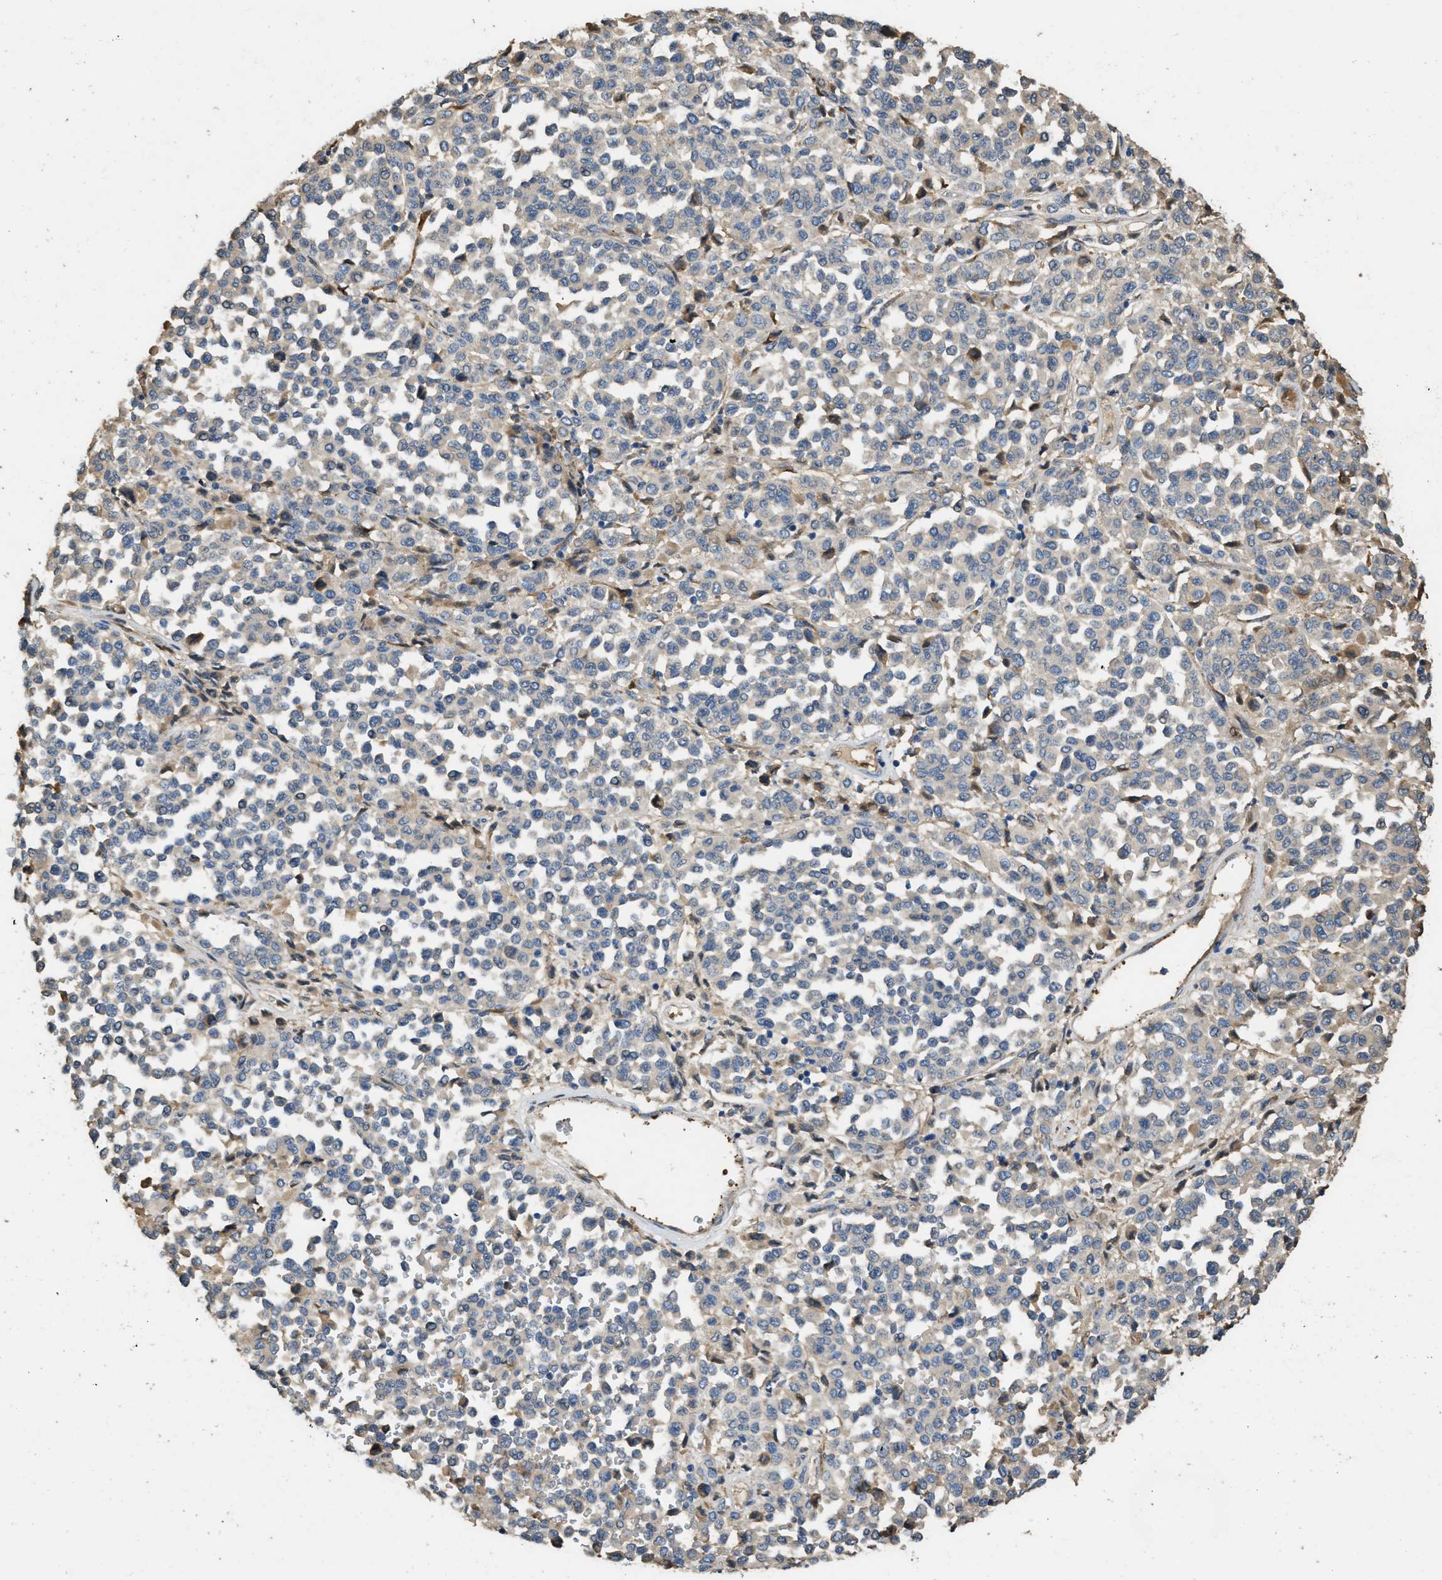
{"staining": {"intensity": "negative", "quantity": "none", "location": "none"}, "tissue": "melanoma", "cell_type": "Tumor cells", "image_type": "cancer", "snomed": [{"axis": "morphology", "description": "Malignant melanoma, Metastatic site"}, {"axis": "topography", "description": "Pancreas"}], "caption": "This is an immunohistochemistry (IHC) image of malignant melanoma (metastatic site). There is no expression in tumor cells.", "gene": "RIPK2", "patient": {"sex": "female", "age": 30}}